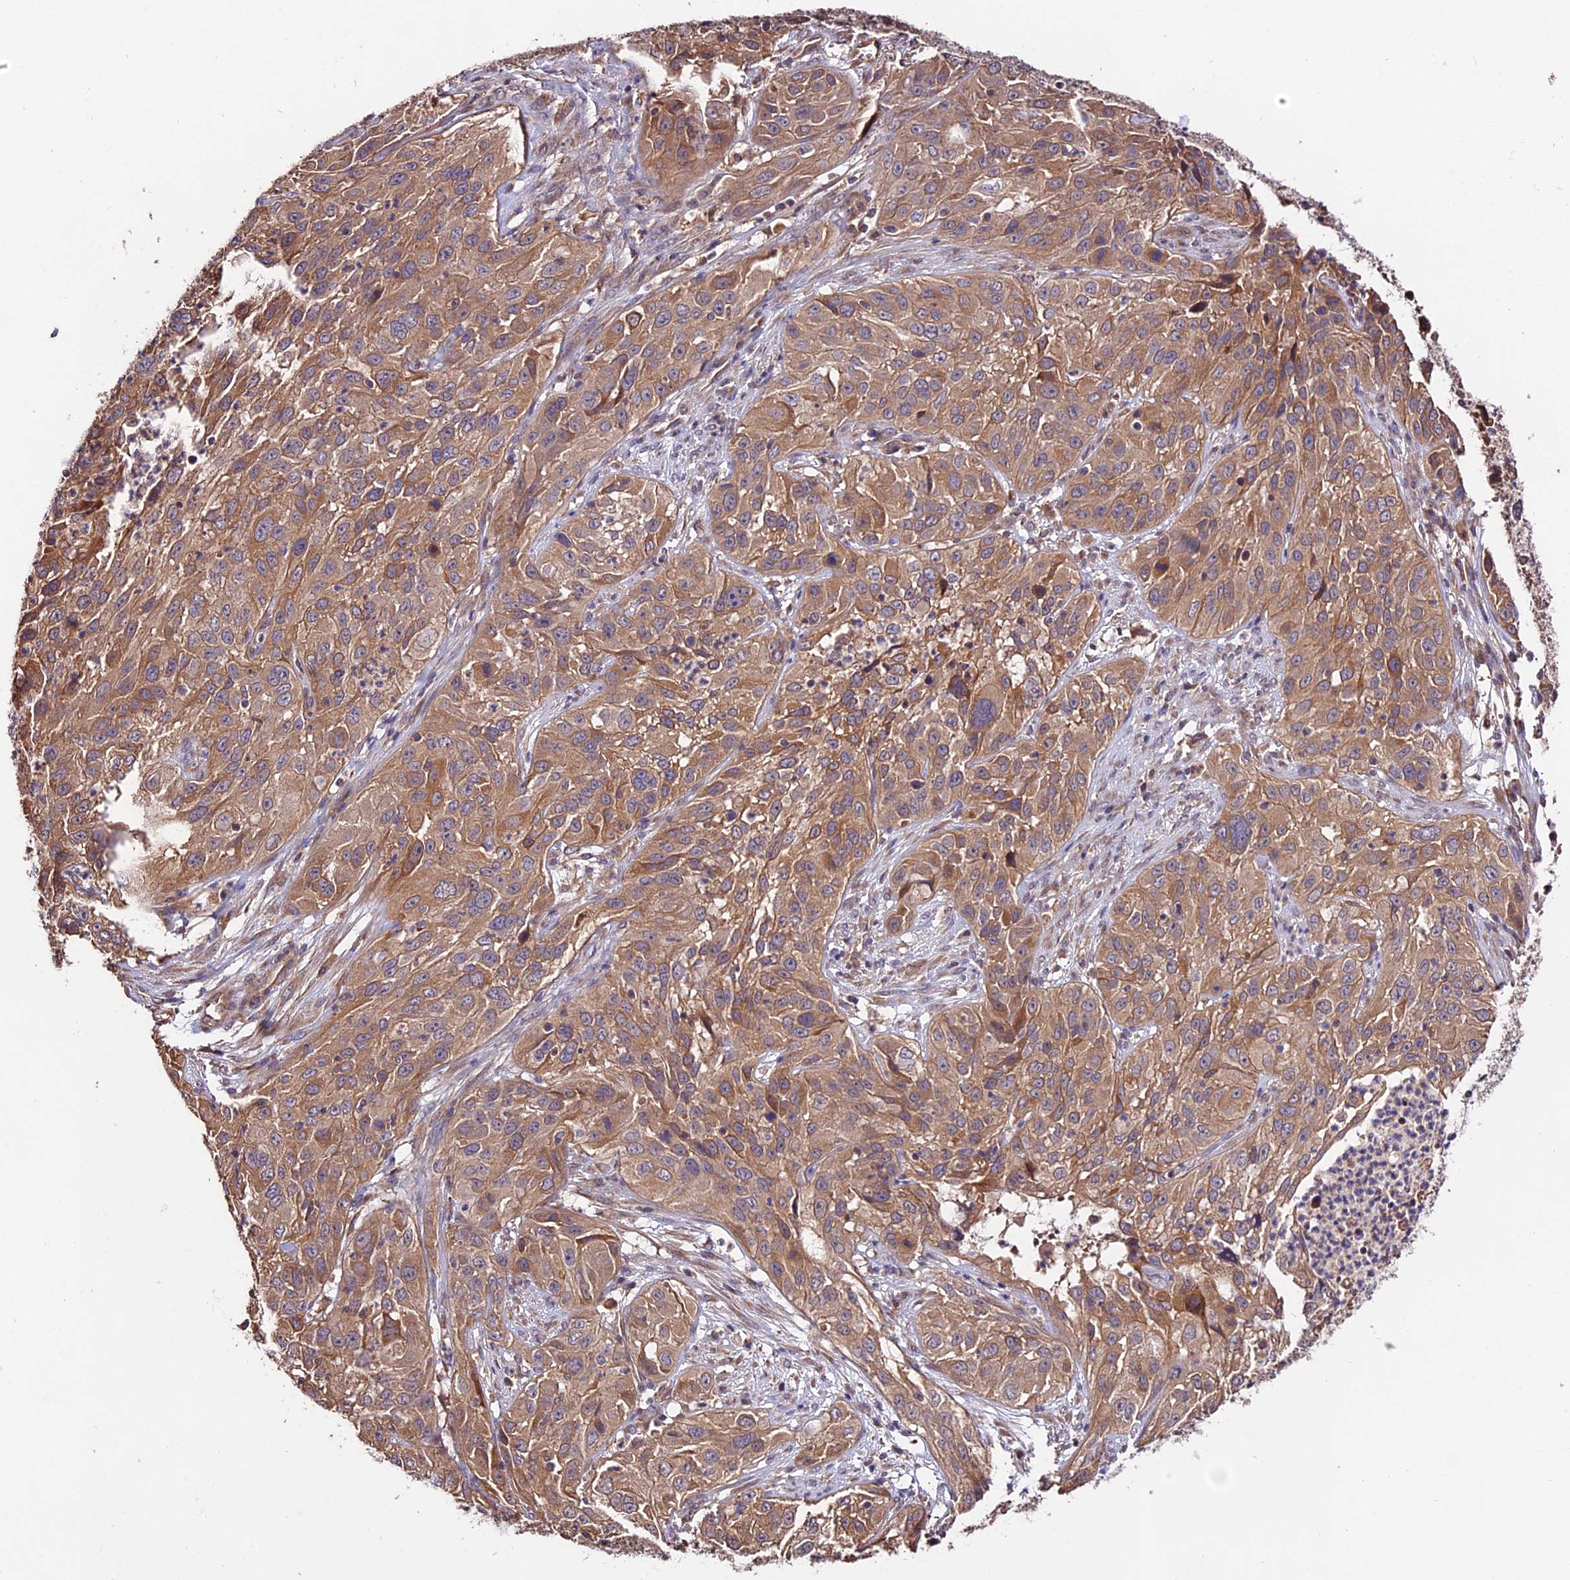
{"staining": {"intensity": "moderate", "quantity": ">75%", "location": "cytoplasmic/membranous"}, "tissue": "cervical cancer", "cell_type": "Tumor cells", "image_type": "cancer", "snomed": [{"axis": "morphology", "description": "Squamous cell carcinoma, NOS"}, {"axis": "topography", "description": "Cervix"}], "caption": "Immunohistochemistry image of human cervical squamous cell carcinoma stained for a protein (brown), which reveals medium levels of moderate cytoplasmic/membranous expression in about >75% of tumor cells.", "gene": "CES3", "patient": {"sex": "female", "age": 32}}